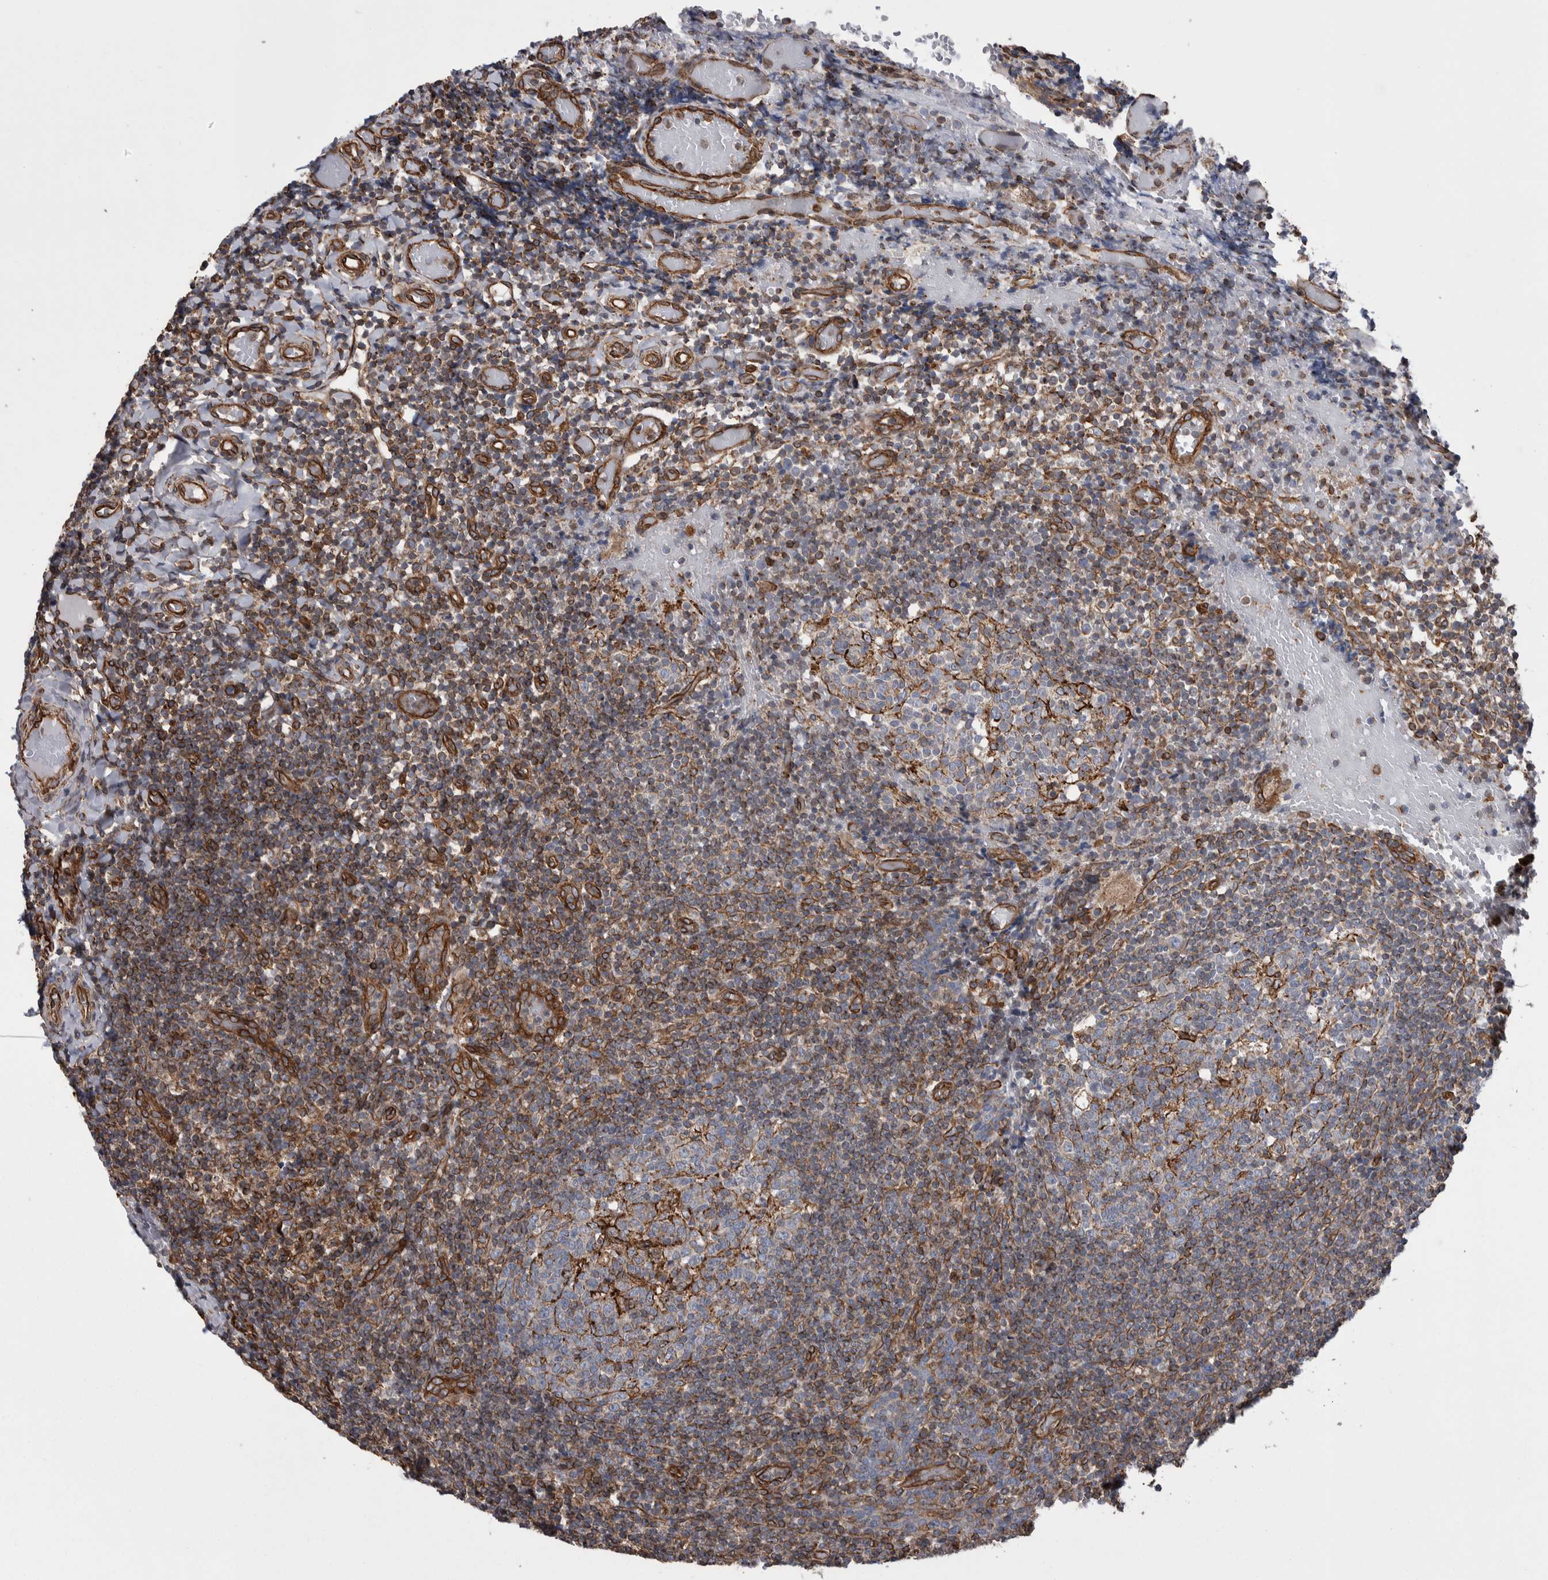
{"staining": {"intensity": "moderate", "quantity": "25%-75%", "location": "cytoplasmic/membranous"}, "tissue": "tonsil", "cell_type": "Germinal center cells", "image_type": "normal", "snomed": [{"axis": "morphology", "description": "Normal tissue, NOS"}, {"axis": "topography", "description": "Tonsil"}], "caption": "Unremarkable tonsil displays moderate cytoplasmic/membranous positivity in about 25%-75% of germinal center cells, visualized by immunohistochemistry.", "gene": "KIF12", "patient": {"sex": "female", "age": 19}}